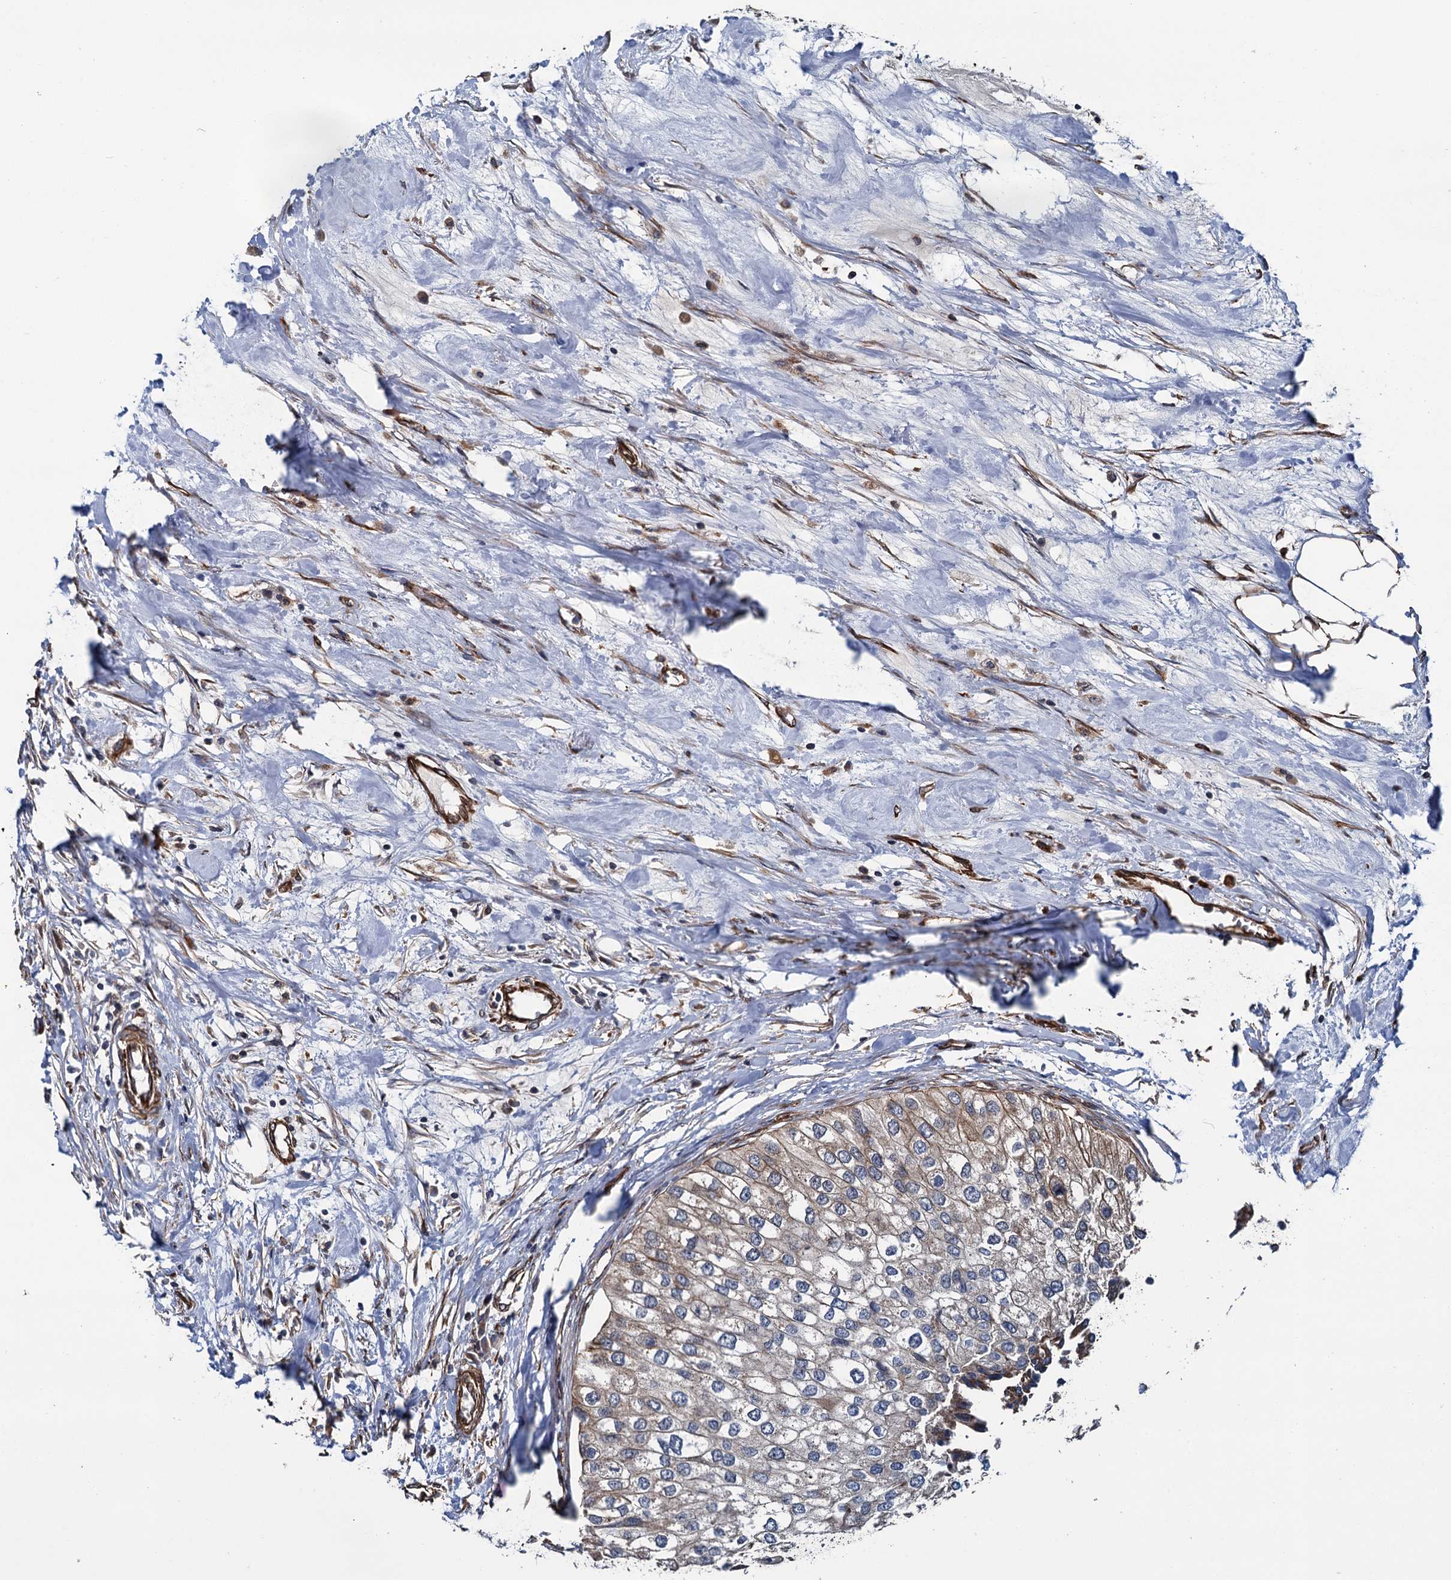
{"staining": {"intensity": "weak", "quantity": "25%-75%", "location": "cytoplasmic/membranous"}, "tissue": "urothelial cancer", "cell_type": "Tumor cells", "image_type": "cancer", "snomed": [{"axis": "morphology", "description": "Urothelial carcinoma, High grade"}, {"axis": "topography", "description": "Urinary bladder"}], "caption": "Urothelial carcinoma (high-grade) stained with a brown dye exhibits weak cytoplasmic/membranous positive staining in about 25%-75% of tumor cells.", "gene": "ZFYVE19", "patient": {"sex": "male", "age": 64}}